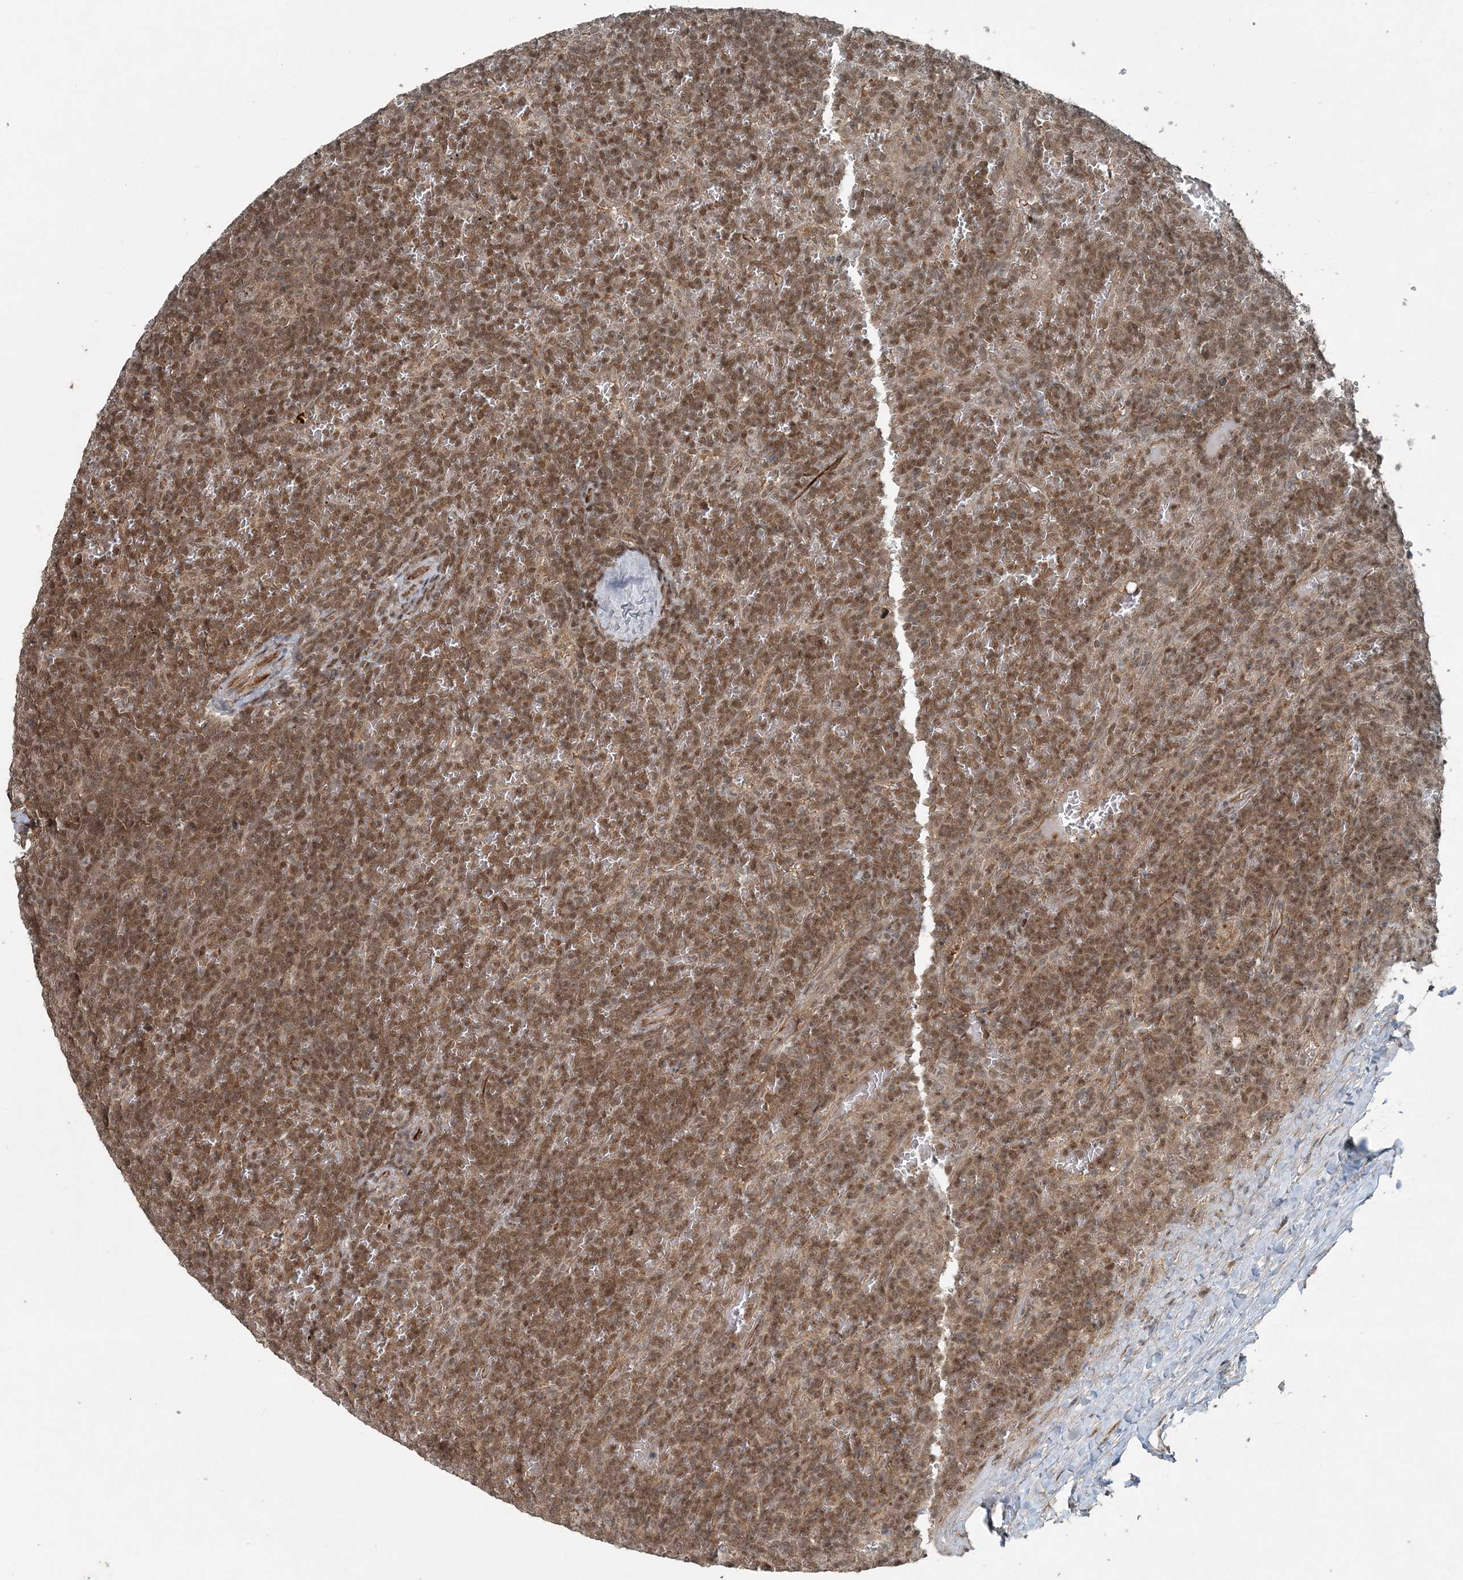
{"staining": {"intensity": "moderate", "quantity": ">75%", "location": "cytoplasmic/membranous,nuclear"}, "tissue": "lymphoma", "cell_type": "Tumor cells", "image_type": "cancer", "snomed": [{"axis": "morphology", "description": "Malignant lymphoma, non-Hodgkin's type, Low grade"}, {"axis": "topography", "description": "Spleen"}], "caption": "Malignant lymphoma, non-Hodgkin's type (low-grade) tissue reveals moderate cytoplasmic/membranous and nuclear staining in approximately >75% of tumor cells, visualized by immunohistochemistry.", "gene": "COPS7B", "patient": {"sex": "female", "age": 19}}